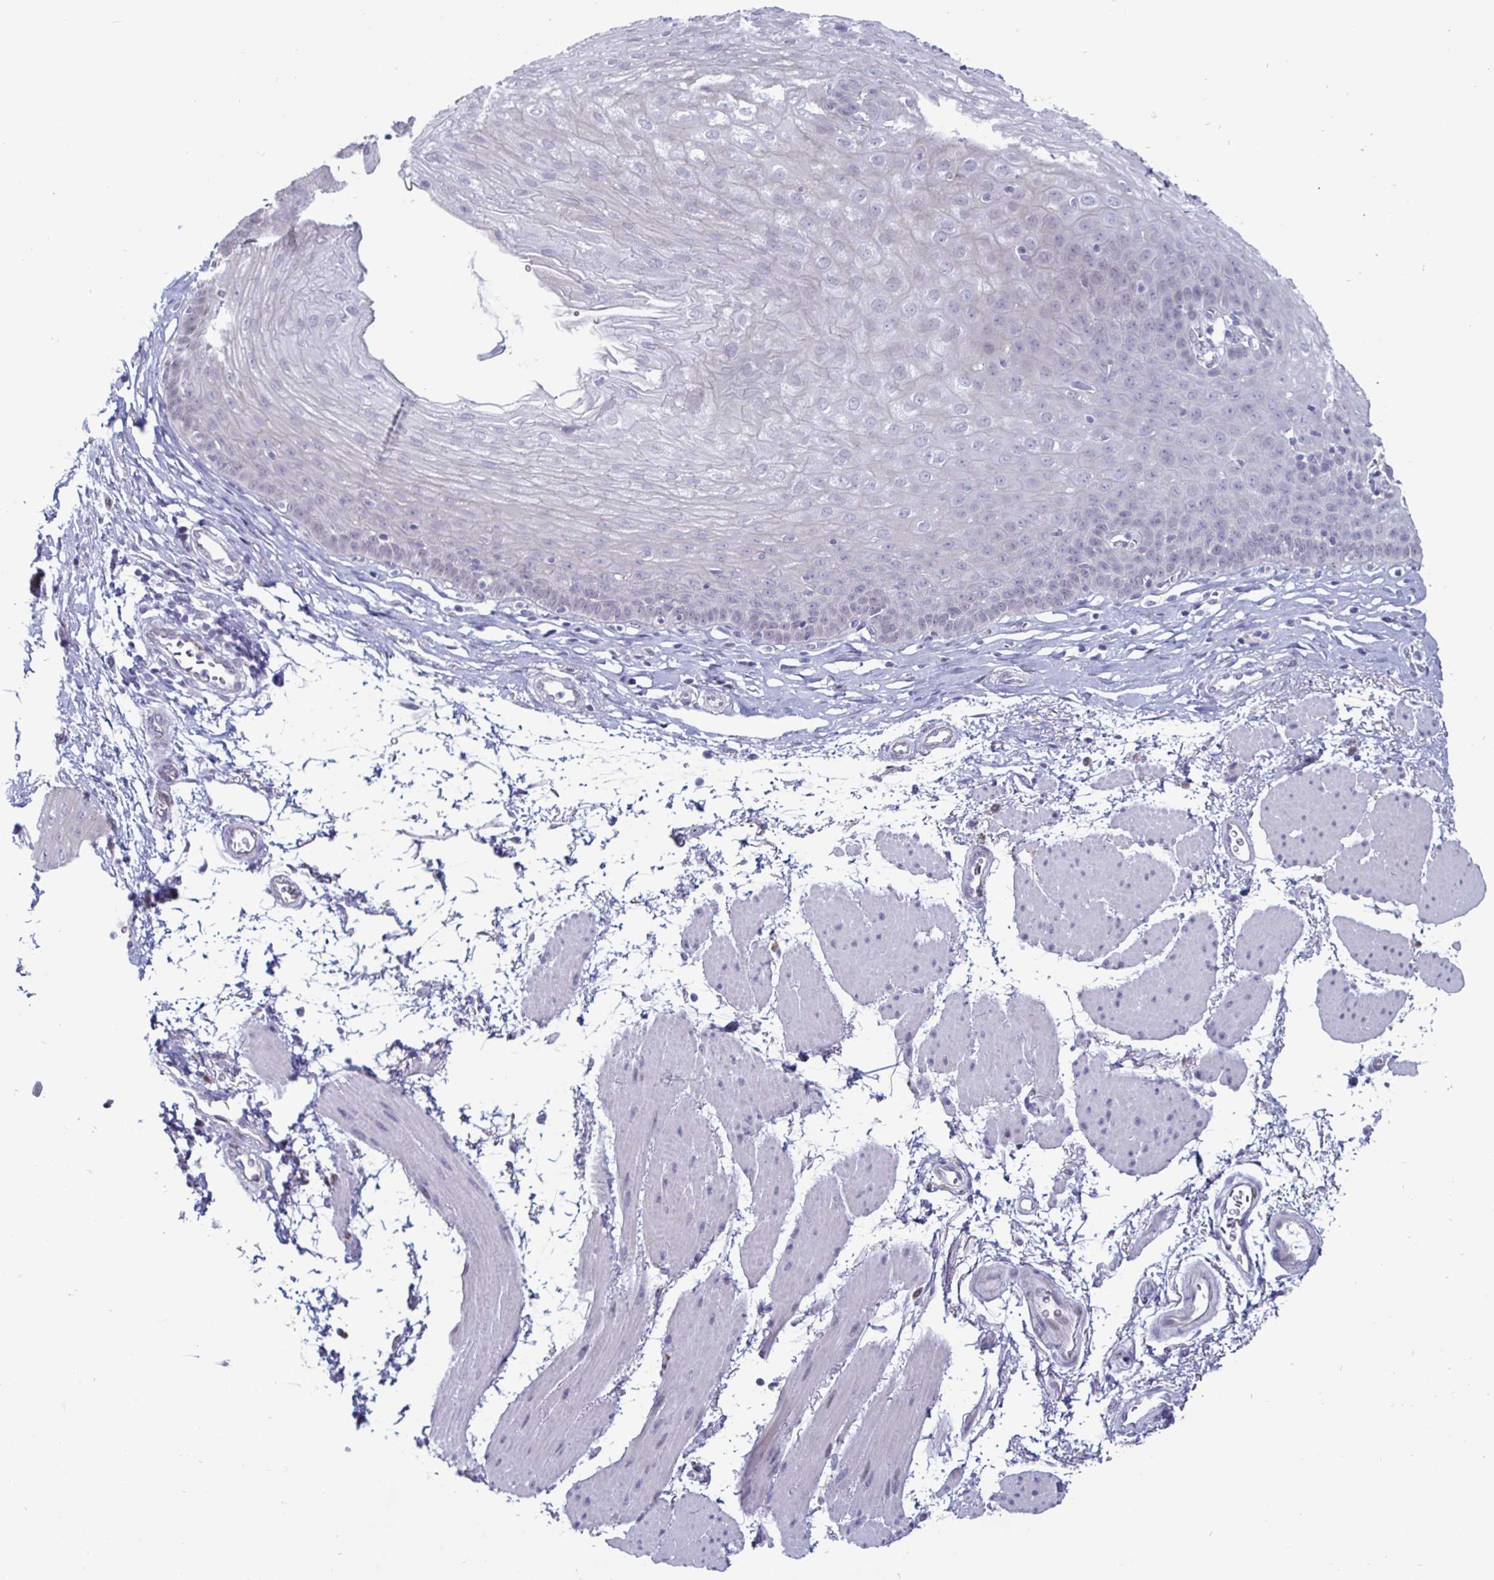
{"staining": {"intensity": "negative", "quantity": "none", "location": "none"}, "tissue": "esophagus", "cell_type": "Squamous epithelial cells", "image_type": "normal", "snomed": [{"axis": "morphology", "description": "Normal tissue, NOS"}, {"axis": "topography", "description": "Esophagus"}], "caption": "Immunohistochemical staining of unremarkable esophagus reveals no significant positivity in squamous epithelial cells. (Brightfield microscopy of DAB (3,3'-diaminobenzidine) immunohistochemistry (IHC) at high magnification).", "gene": "OOSP2", "patient": {"sex": "female", "age": 81}}